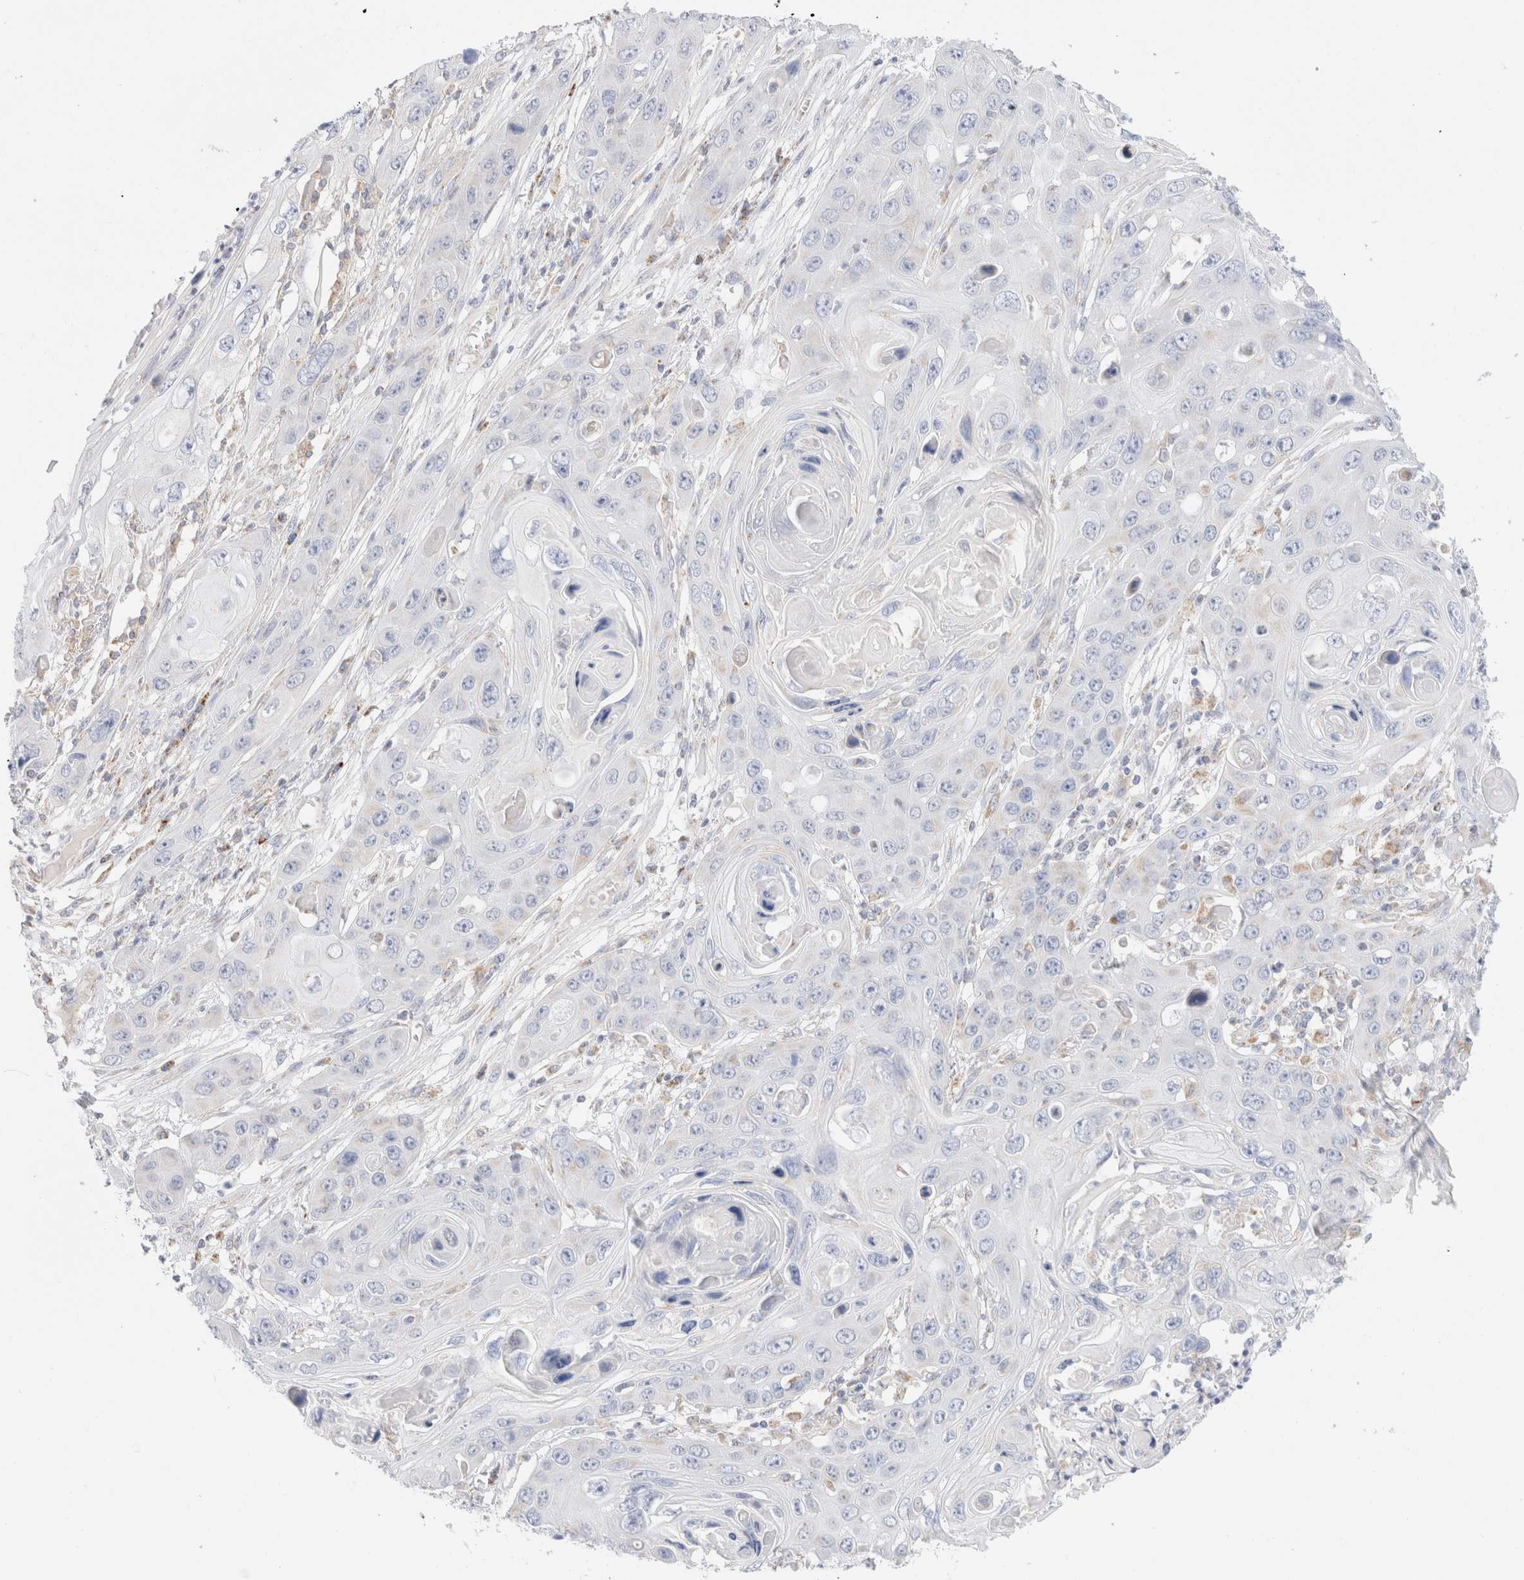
{"staining": {"intensity": "negative", "quantity": "none", "location": "none"}, "tissue": "skin cancer", "cell_type": "Tumor cells", "image_type": "cancer", "snomed": [{"axis": "morphology", "description": "Squamous cell carcinoma, NOS"}, {"axis": "topography", "description": "Skin"}], "caption": "Squamous cell carcinoma (skin) was stained to show a protein in brown. There is no significant expression in tumor cells.", "gene": "ATP6V1C1", "patient": {"sex": "male", "age": 55}}